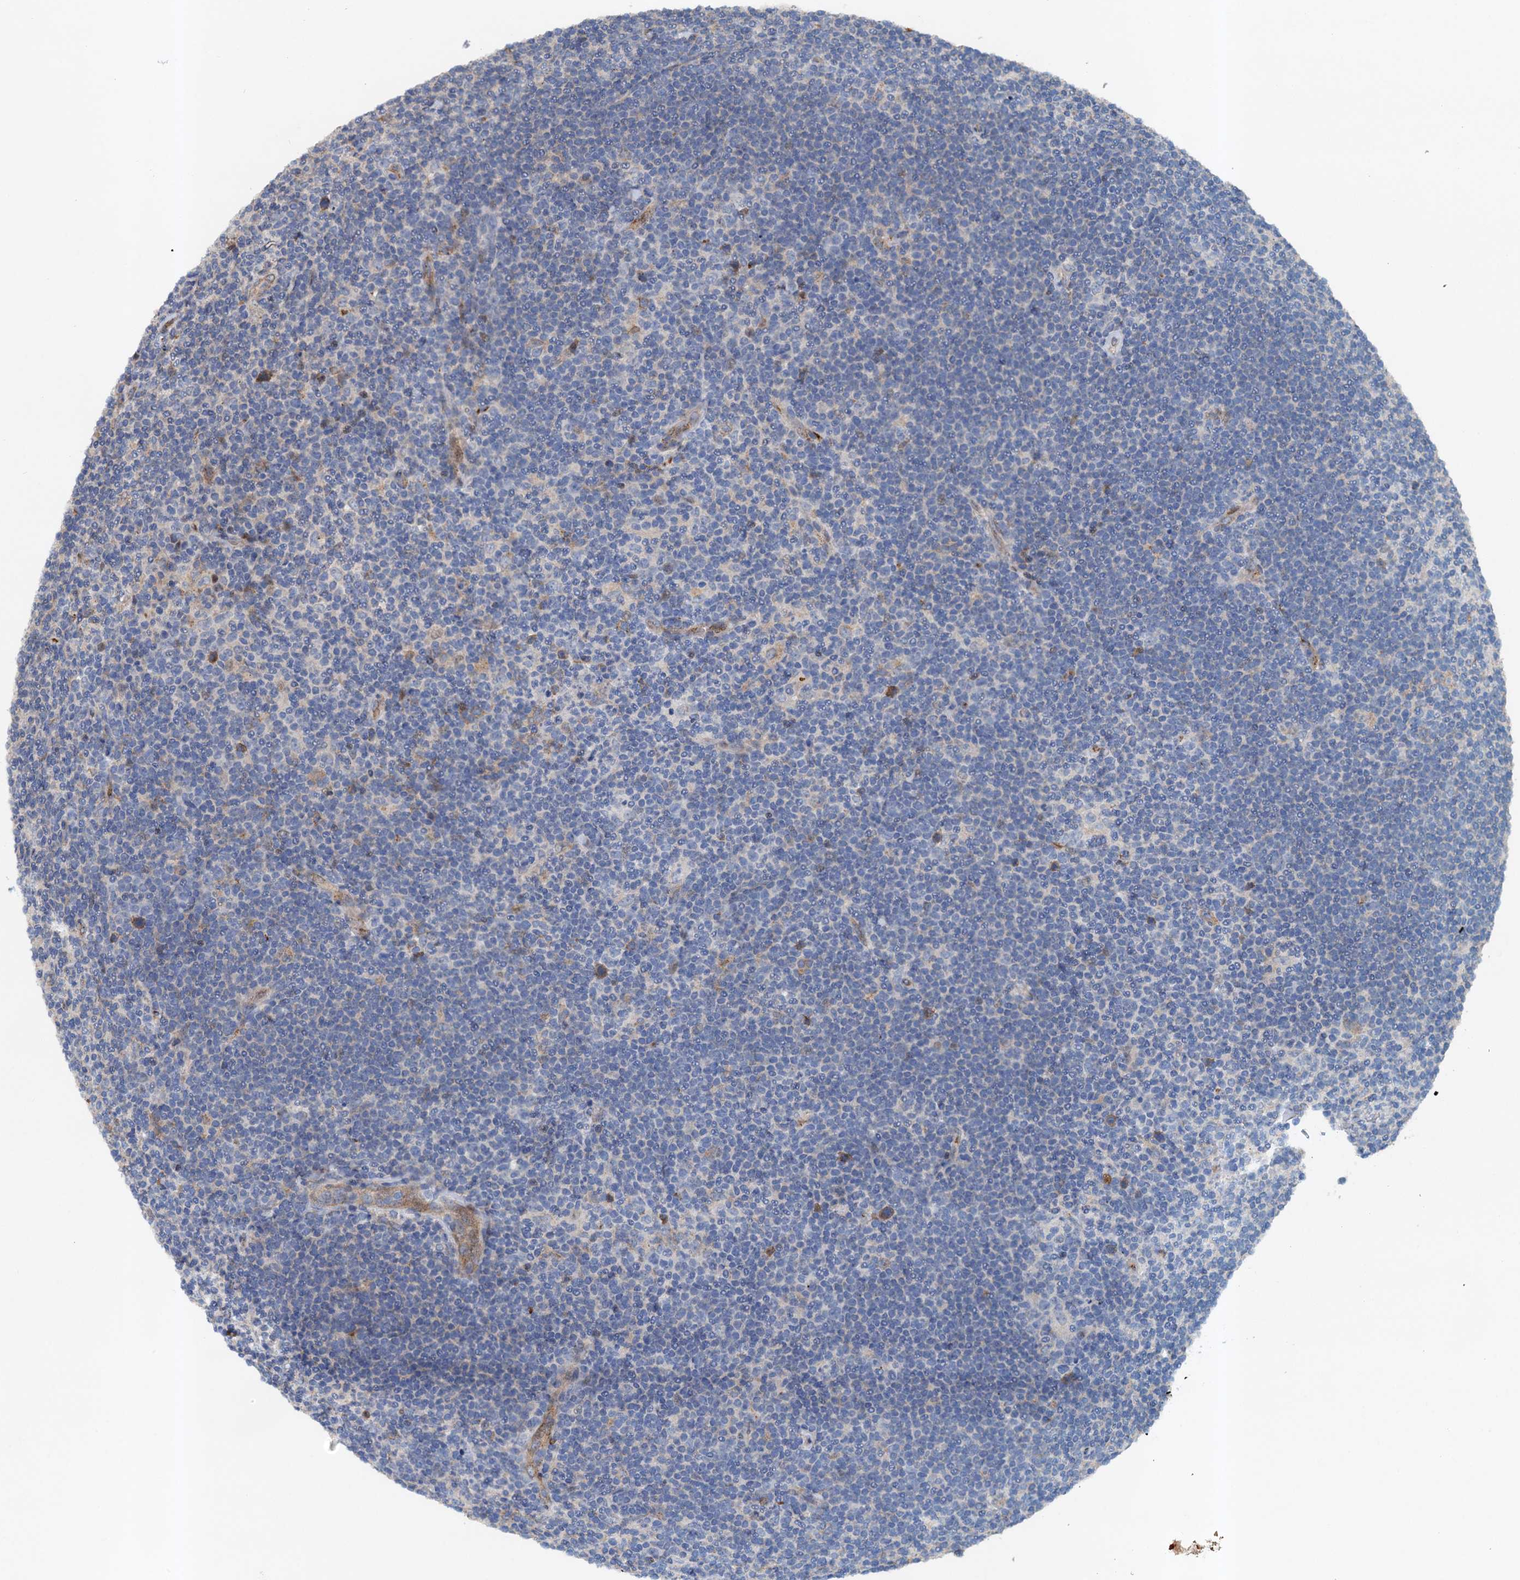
{"staining": {"intensity": "negative", "quantity": "none", "location": "none"}, "tissue": "lymphoma", "cell_type": "Tumor cells", "image_type": "cancer", "snomed": [{"axis": "morphology", "description": "Hodgkin's disease, NOS"}, {"axis": "topography", "description": "Lymph node"}], "caption": "A micrograph of human lymphoma is negative for staining in tumor cells. (DAB (3,3'-diaminobenzidine) immunohistochemistry visualized using brightfield microscopy, high magnification).", "gene": "NBEA", "patient": {"sex": "female", "age": 57}}